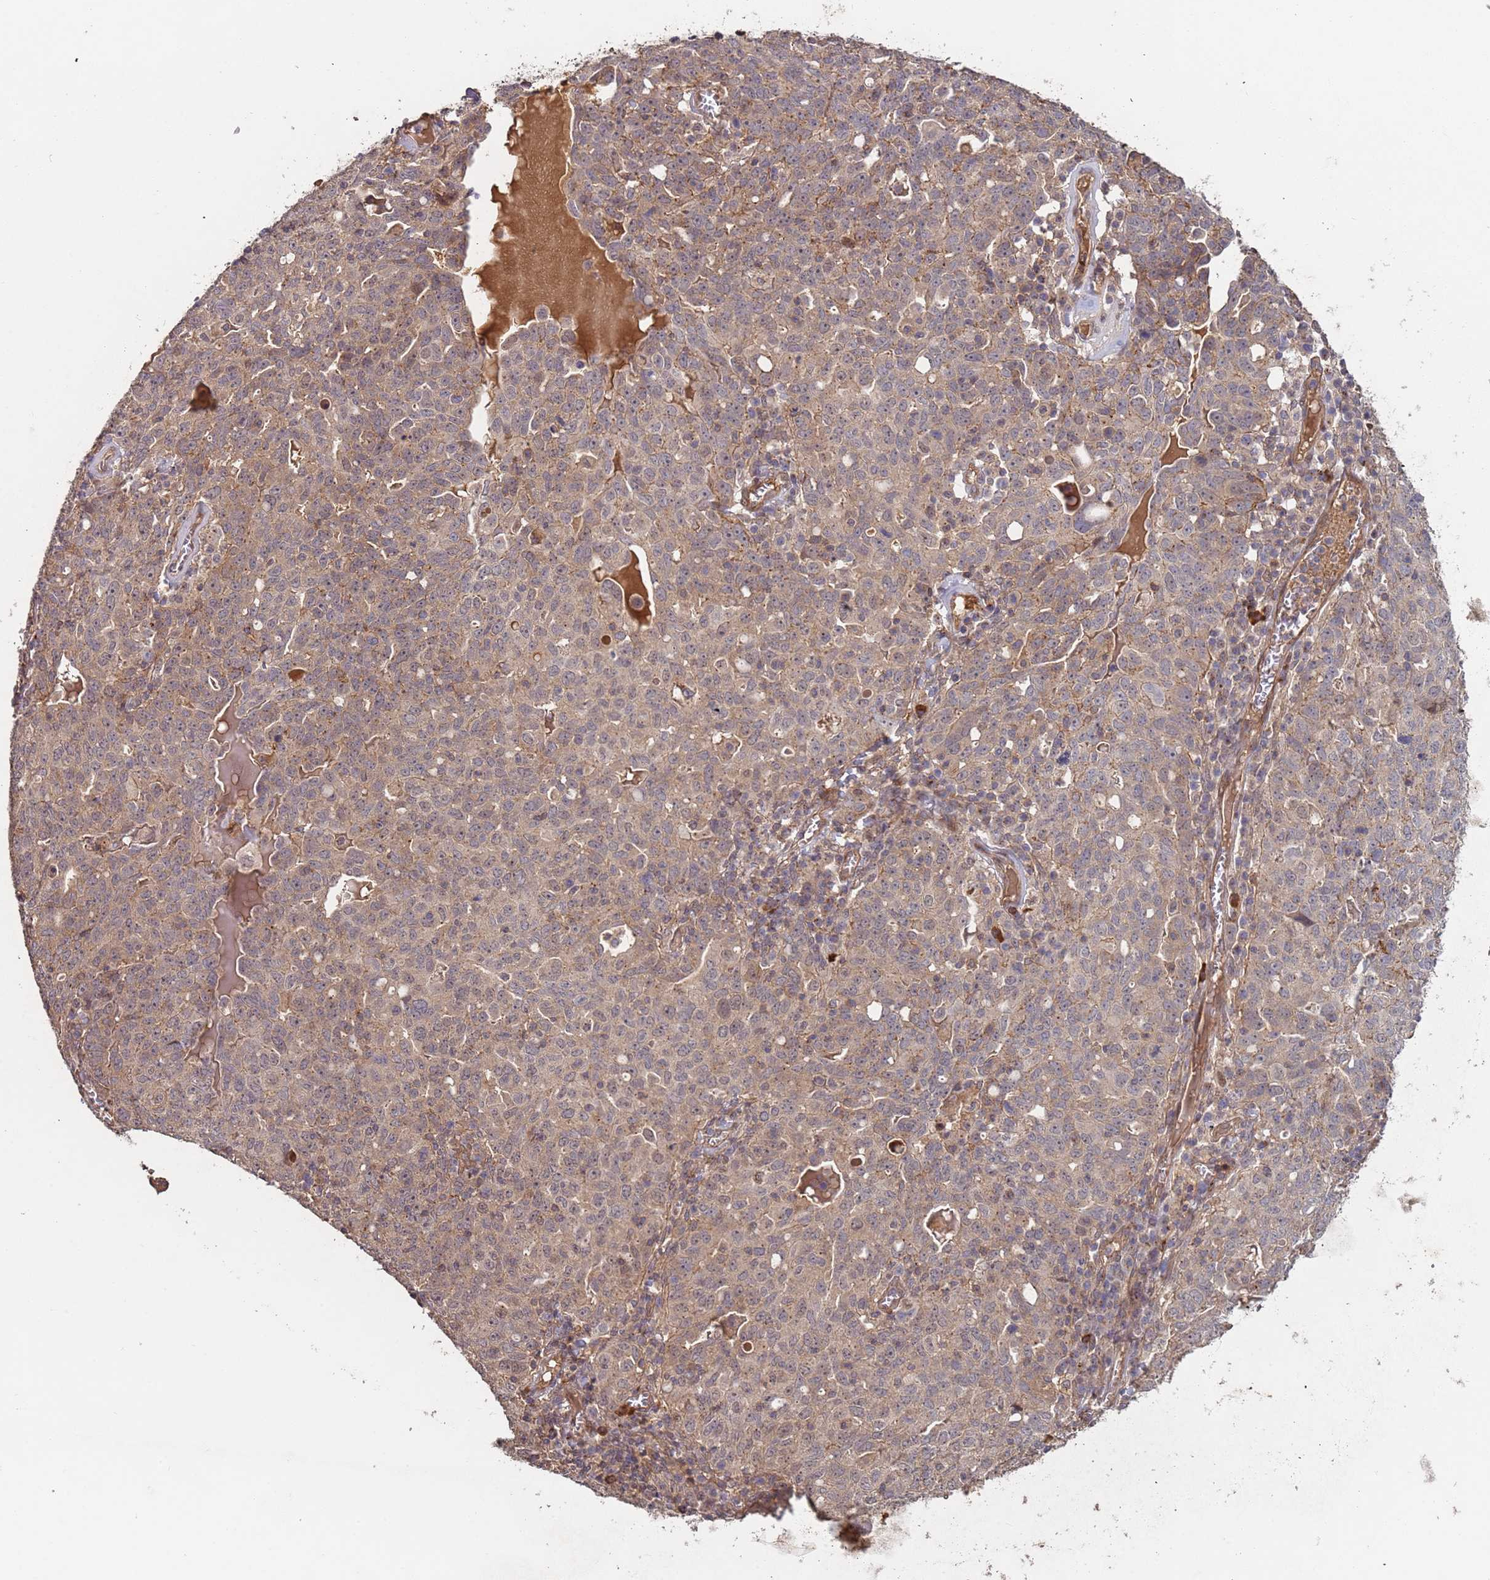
{"staining": {"intensity": "weak", "quantity": ">75%", "location": "cytoplasmic/membranous"}, "tissue": "ovarian cancer", "cell_type": "Tumor cells", "image_type": "cancer", "snomed": [{"axis": "morphology", "description": "Carcinoma, endometroid"}, {"axis": "topography", "description": "Ovary"}], "caption": "Tumor cells display low levels of weak cytoplasmic/membranous positivity in approximately >75% of cells in ovarian cancer.", "gene": "KANSL1L", "patient": {"sex": "female", "age": 62}}